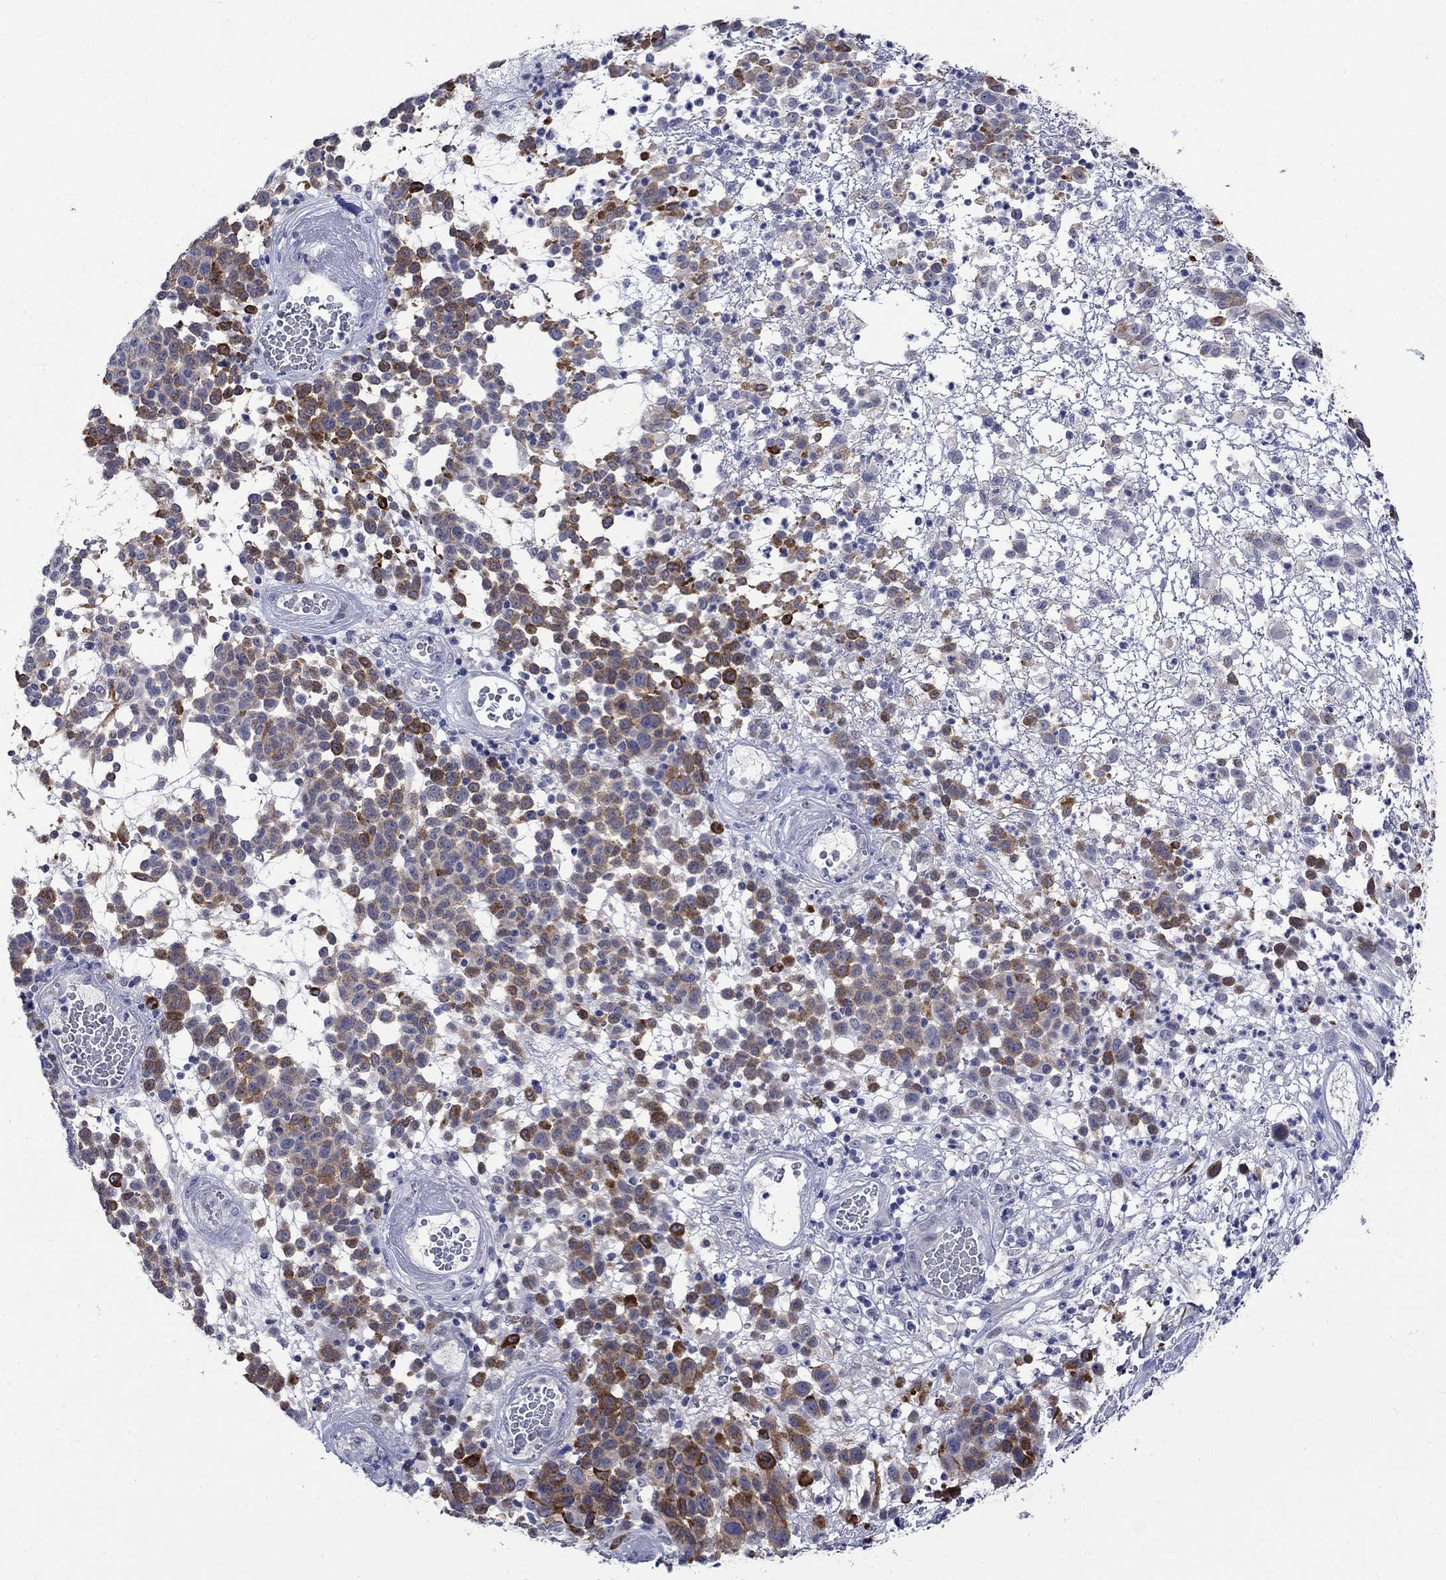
{"staining": {"intensity": "strong", "quantity": "<25%", "location": "cytoplasmic/membranous"}, "tissue": "melanoma", "cell_type": "Tumor cells", "image_type": "cancer", "snomed": [{"axis": "morphology", "description": "Malignant melanoma, NOS"}, {"axis": "topography", "description": "Skin"}], "caption": "Strong cytoplasmic/membranous expression for a protein is identified in about <25% of tumor cells of melanoma using immunohistochemistry.", "gene": "CRYAB", "patient": {"sex": "male", "age": 59}}